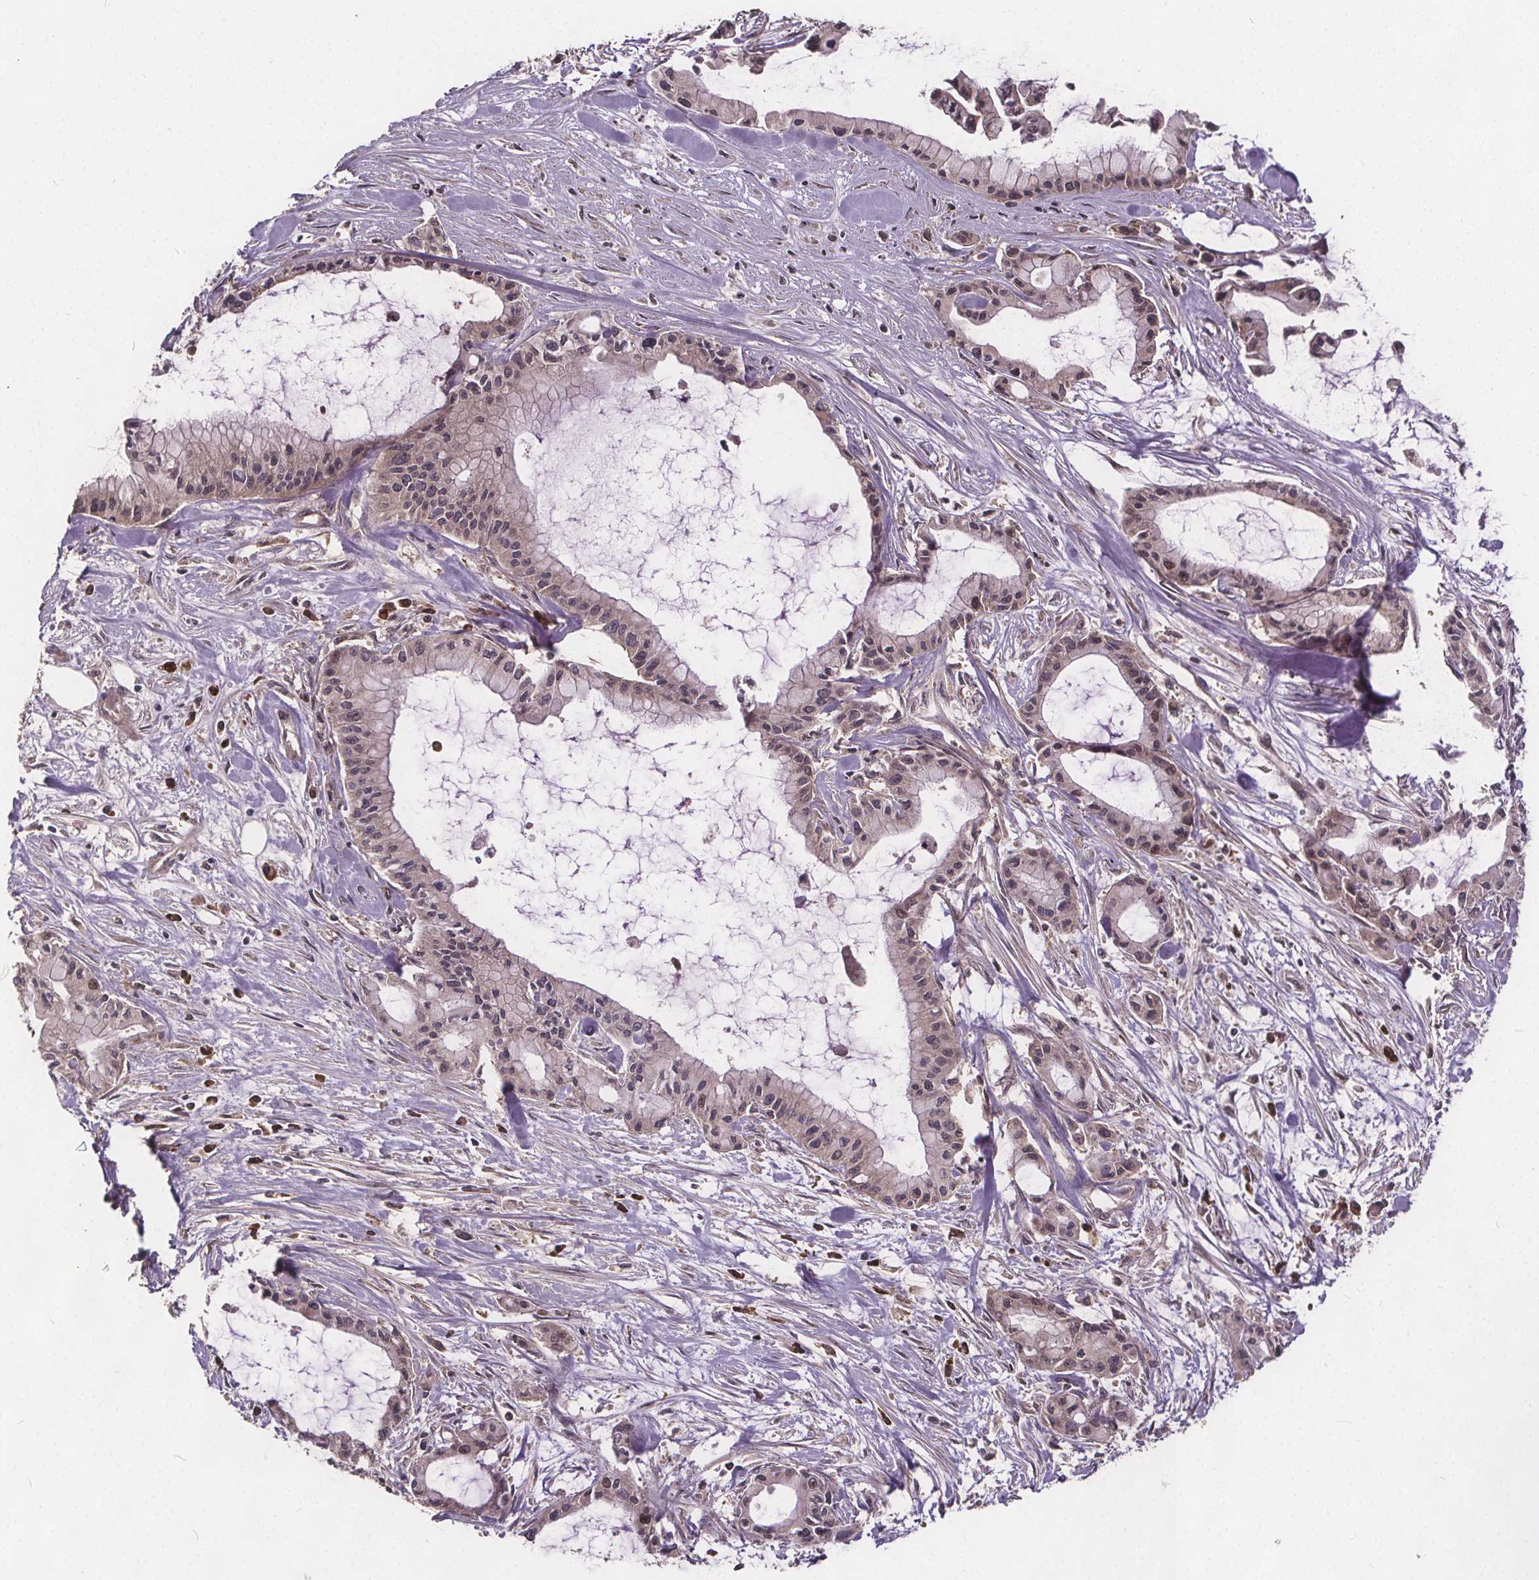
{"staining": {"intensity": "negative", "quantity": "none", "location": "none"}, "tissue": "pancreatic cancer", "cell_type": "Tumor cells", "image_type": "cancer", "snomed": [{"axis": "morphology", "description": "Adenocarcinoma, NOS"}, {"axis": "topography", "description": "Pancreas"}], "caption": "IHC image of human pancreatic adenocarcinoma stained for a protein (brown), which reveals no staining in tumor cells.", "gene": "USP9X", "patient": {"sex": "male", "age": 48}}